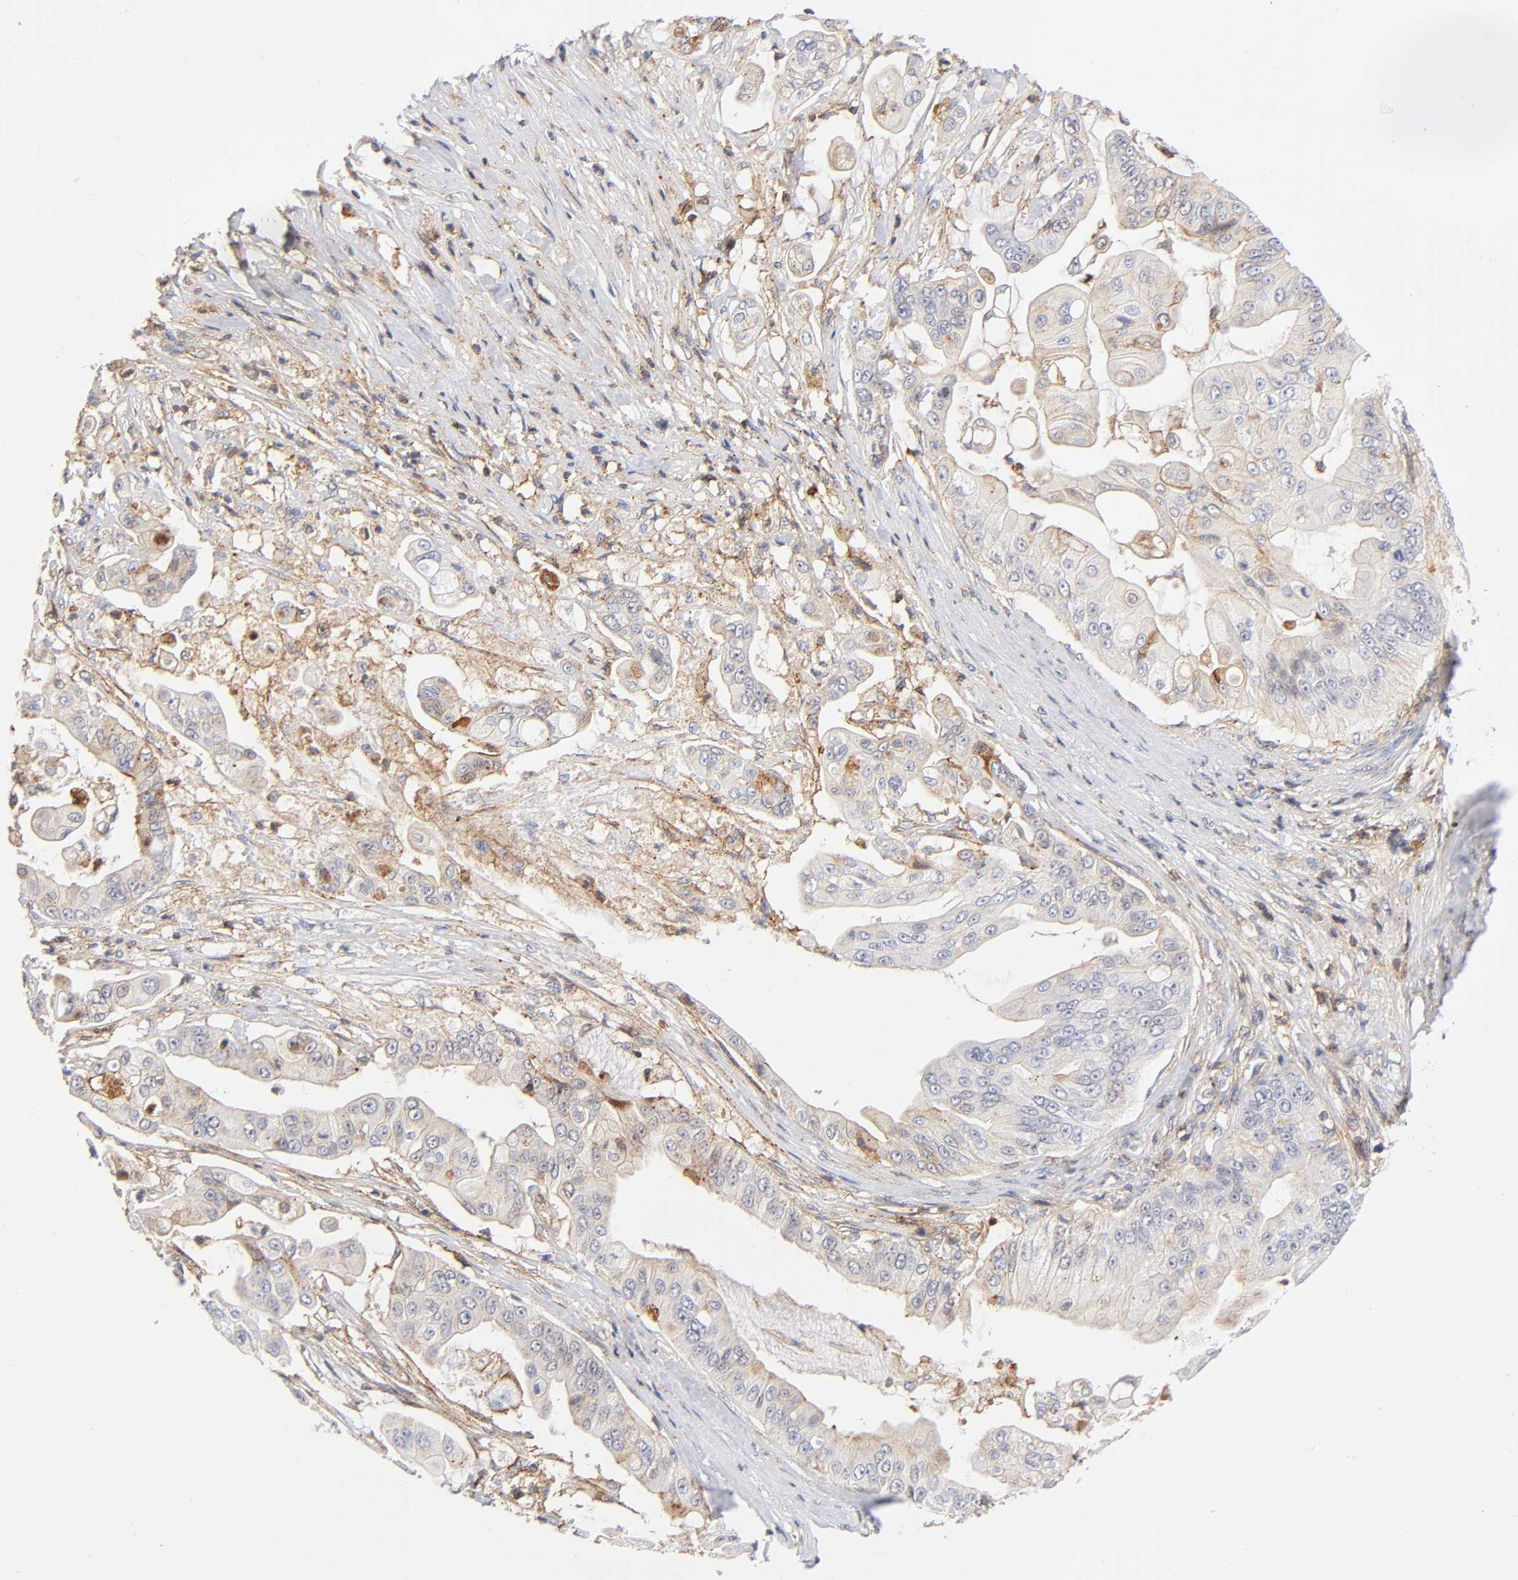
{"staining": {"intensity": "weak", "quantity": "25%-75%", "location": "cytoplasmic/membranous"}, "tissue": "pancreatic cancer", "cell_type": "Tumor cells", "image_type": "cancer", "snomed": [{"axis": "morphology", "description": "Adenocarcinoma, NOS"}, {"axis": "topography", "description": "Pancreas"}], "caption": "Human pancreatic cancer stained with a brown dye shows weak cytoplasmic/membranous positive positivity in approximately 25%-75% of tumor cells.", "gene": "ANXA7", "patient": {"sex": "female", "age": 75}}